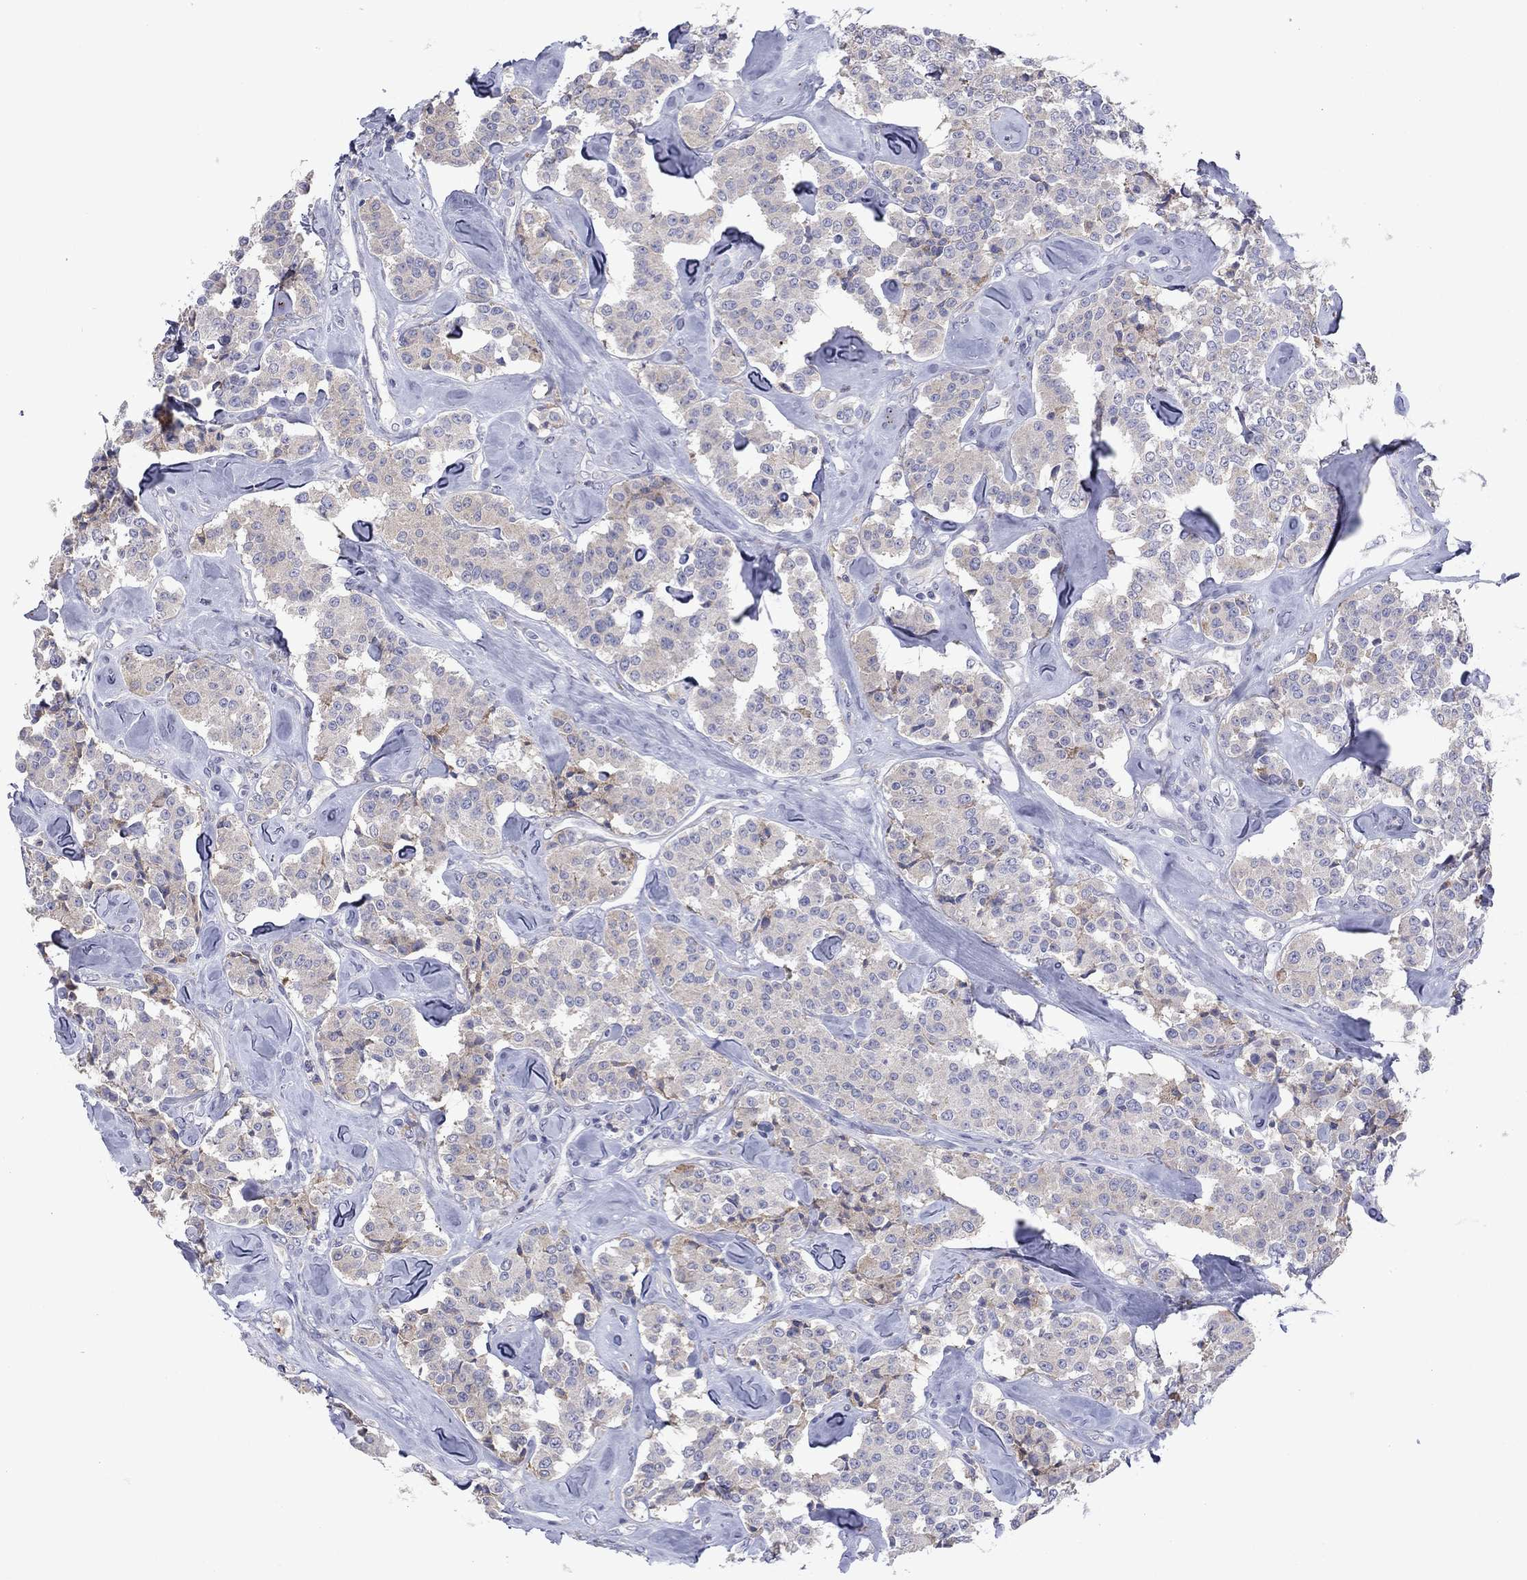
{"staining": {"intensity": "weak", "quantity": "<25%", "location": "cytoplasmic/membranous"}, "tissue": "carcinoid", "cell_type": "Tumor cells", "image_type": "cancer", "snomed": [{"axis": "morphology", "description": "Carcinoid, malignant, NOS"}, {"axis": "topography", "description": "Pancreas"}], "caption": "Carcinoid (malignant) was stained to show a protein in brown. There is no significant positivity in tumor cells.", "gene": "TMPRSS11A", "patient": {"sex": "male", "age": 41}}